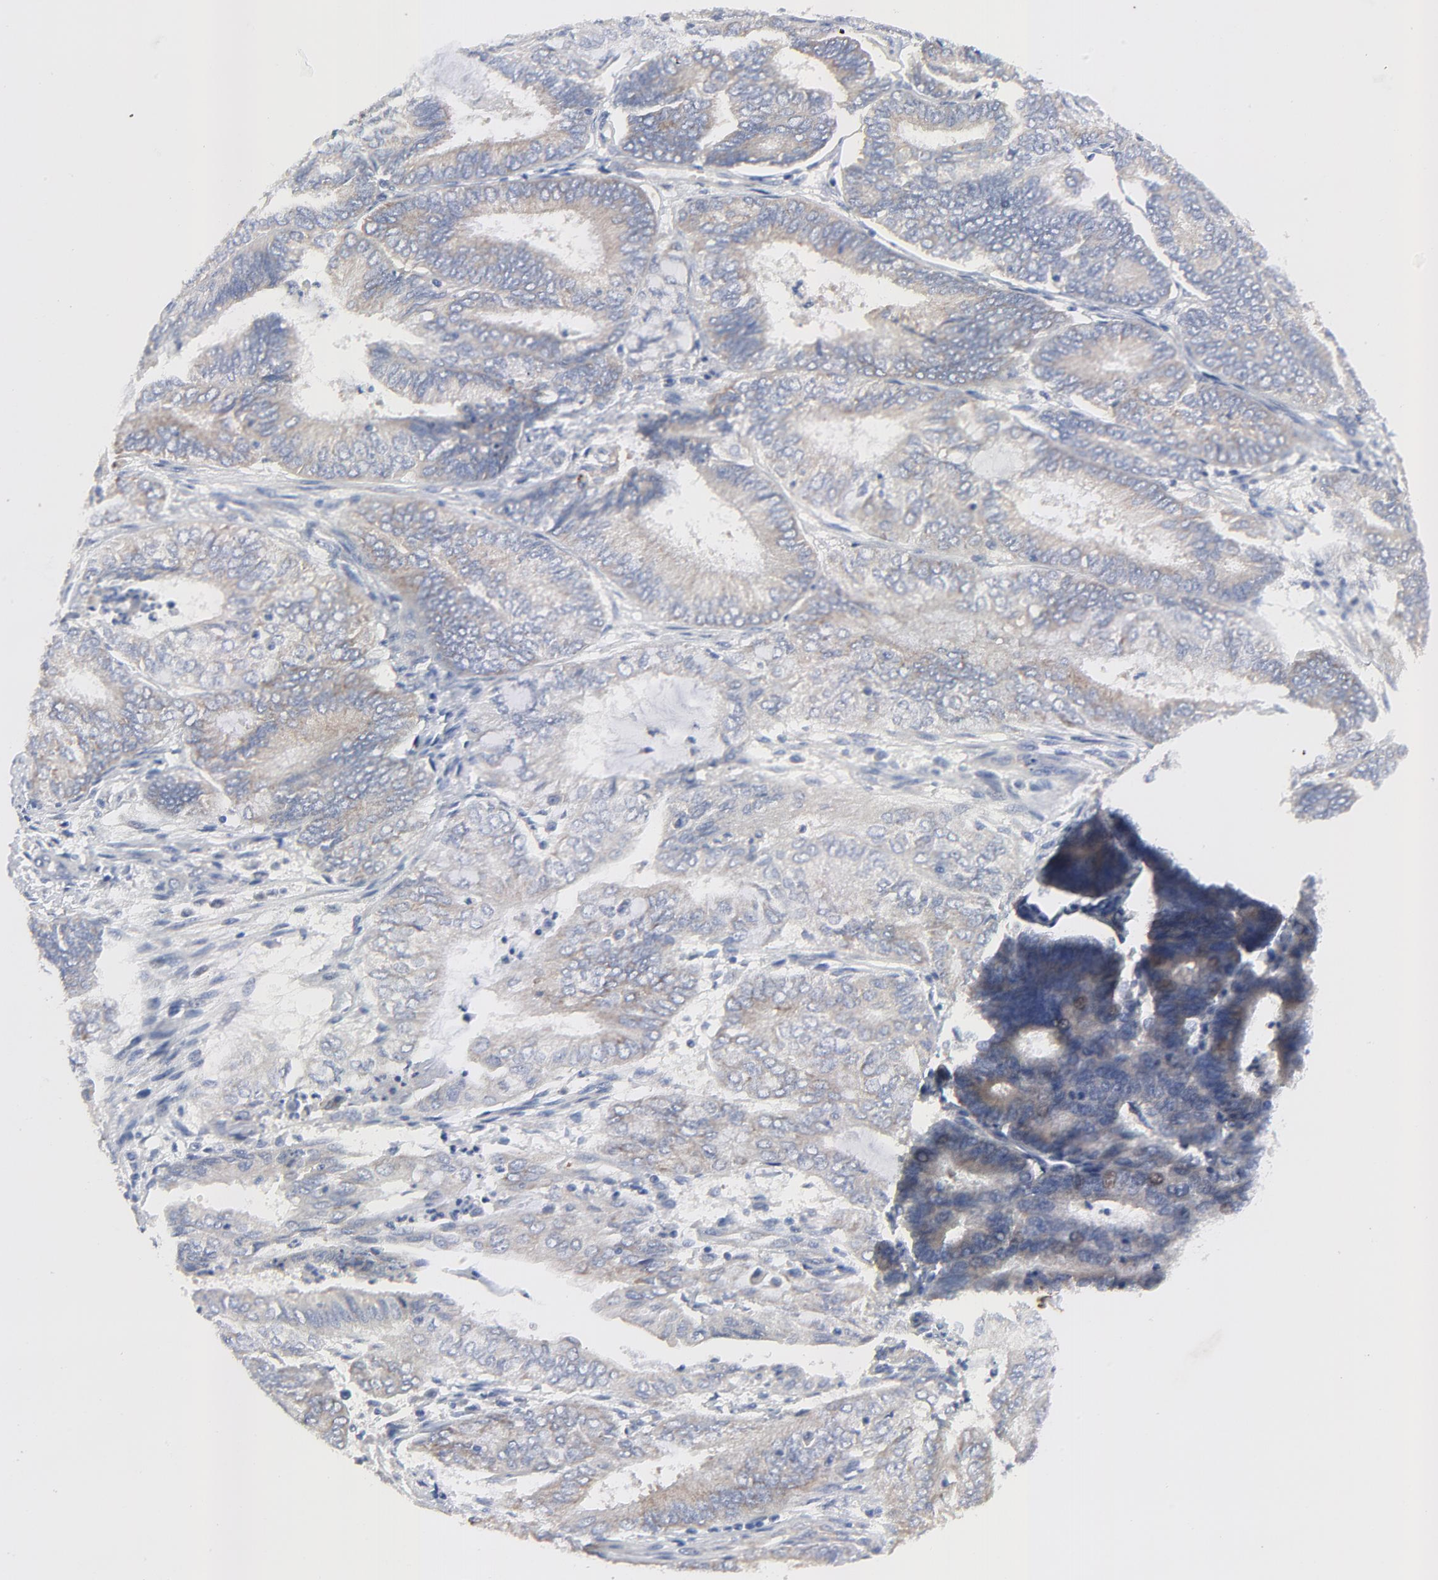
{"staining": {"intensity": "weak", "quantity": "<25%", "location": "cytoplasmic/membranous"}, "tissue": "endometrial cancer", "cell_type": "Tumor cells", "image_type": "cancer", "snomed": [{"axis": "morphology", "description": "Adenocarcinoma, NOS"}, {"axis": "topography", "description": "Endometrium"}], "caption": "Human endometrial cancer (adenocarcinoma) stained for a protein using immunohistochemistry (IHC) shows no positivity in tumor cells.", "gene": "VAV2", "patient": {"sex": "female", "age": 59}}